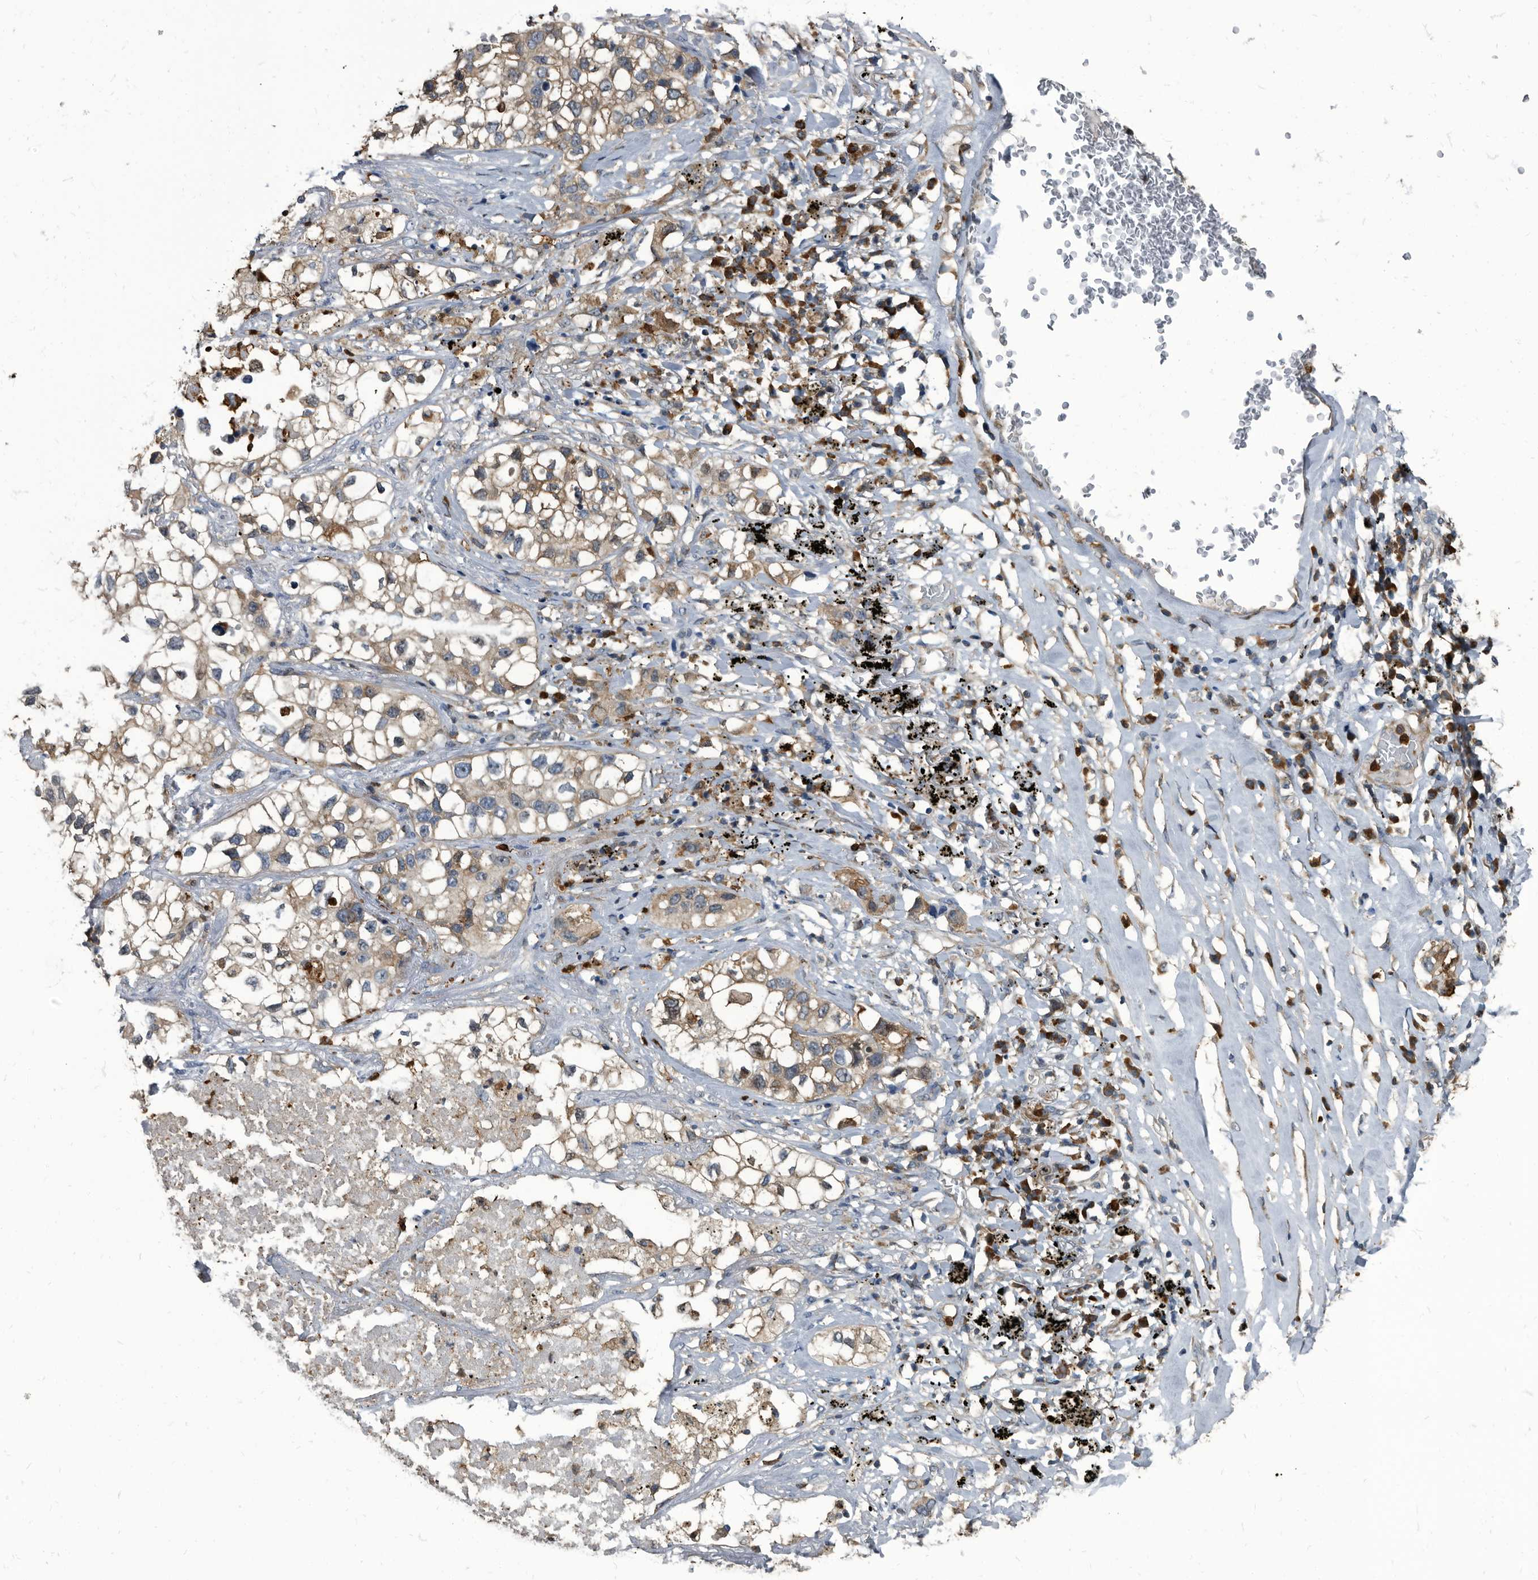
{"staining": {"intensity": "weak", "quantity": "<25%", "location": "cytoplasmic/membranous"}, "tissue": "lung cancer", "cell_type": "Tumor cells", "image_type": "cancer", "snomed": [{"axis": "morphology", "description": "Adenocarcinoma, NOS"}, {"axis": "topography", "description": "Lung"}], "caption": "Protein analysis of lung adenocarcinoma exhibits no significant positivity in tumor cells. Brightfield microscopy of immunohistochemistry (IHC) stained with DAB (3,3'-diaminobenzidine) (brown) and hematoxylin (blue), captured at high magnification.", "gene": "CDV3", "patient": {"sex": "male", "age": 63}}